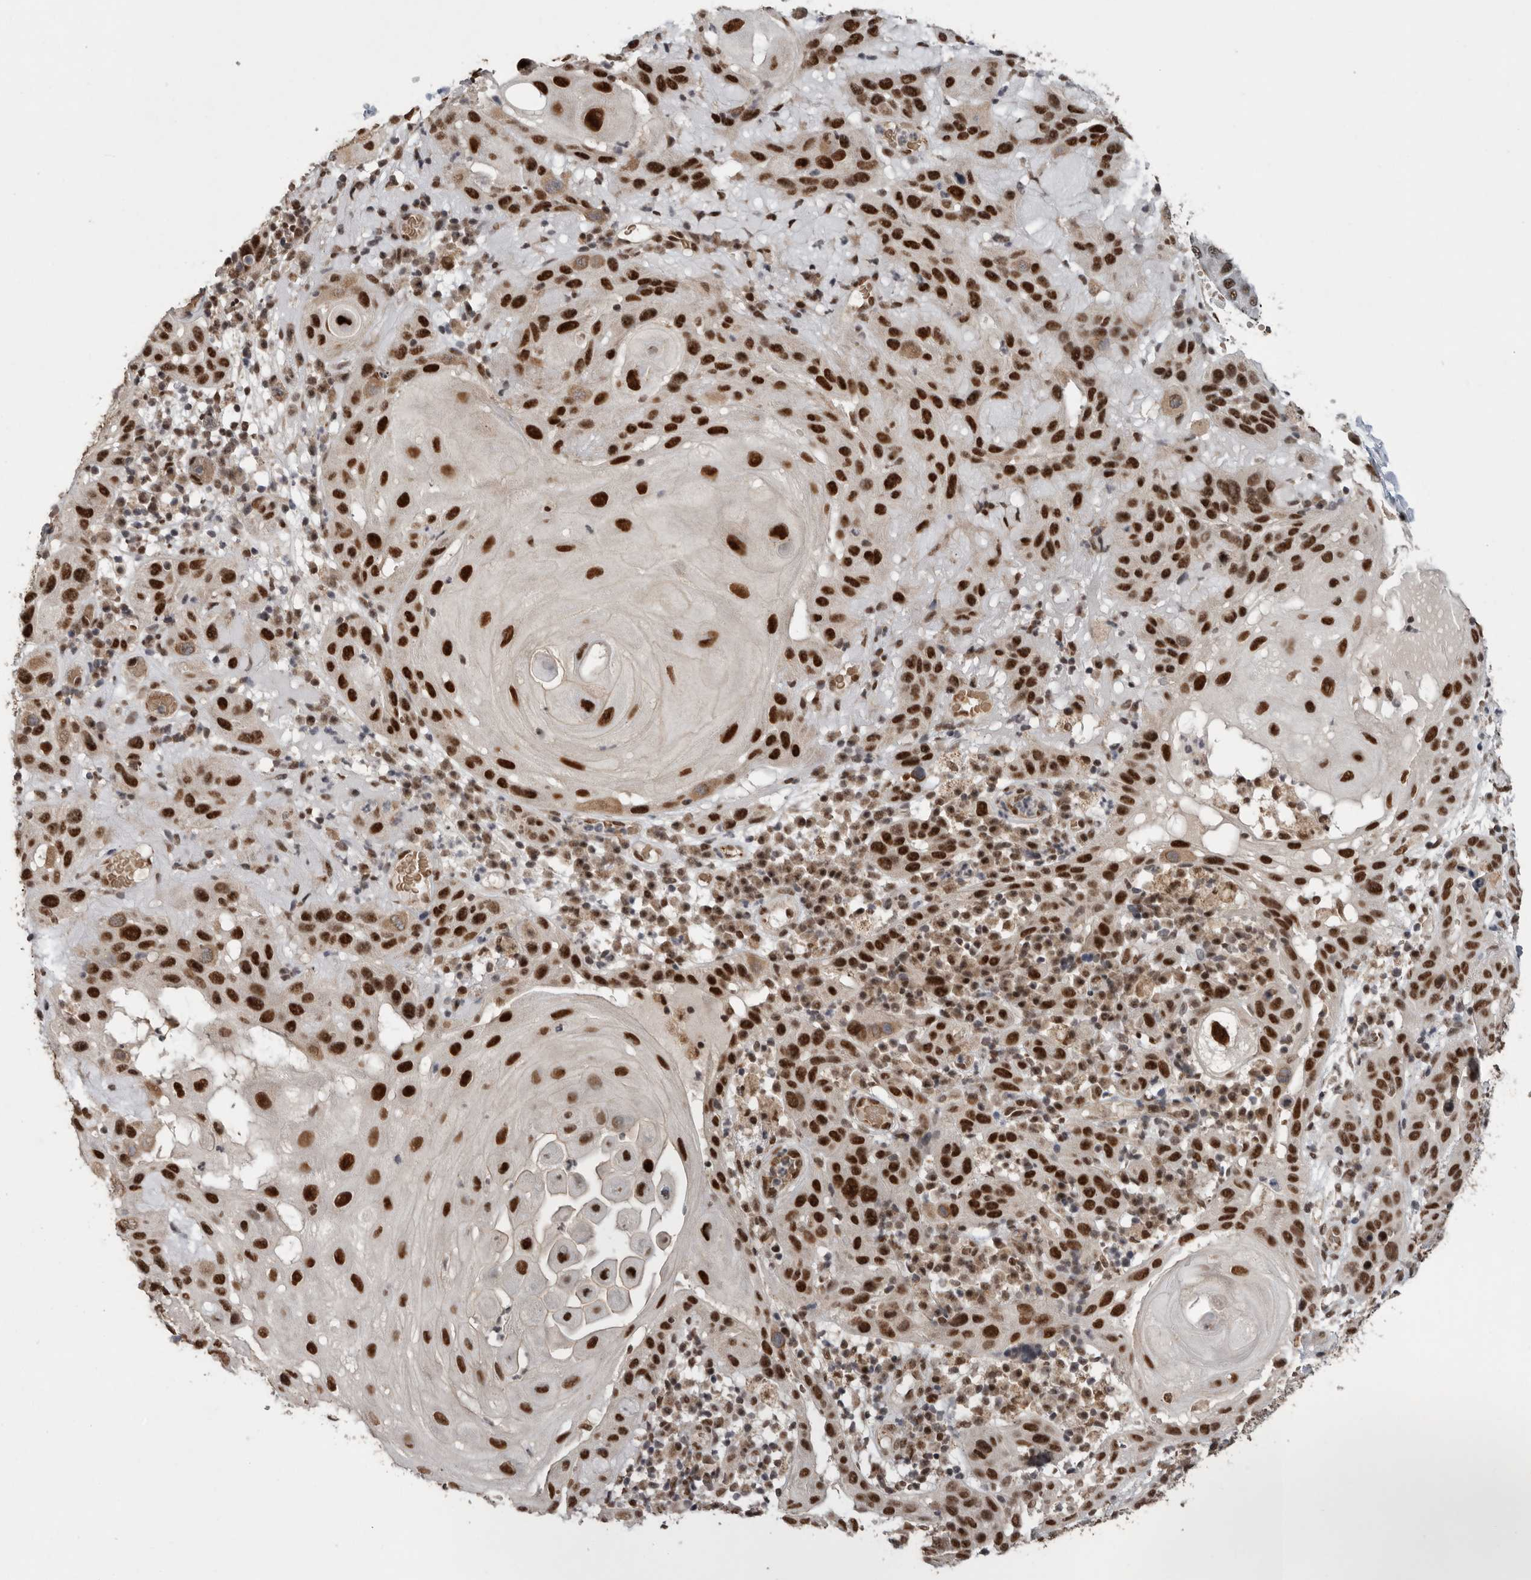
{"staining": {"intensity": "strong", "quantity": ">75%", "location": "nuclear"}, "tissue": "skin cancer", "cell_type": "Tumor cells", "image_type": "cancer", "snomed": [{"axis": "morphology", "description": "Normal tissue, NOS"}, {"axis": "morphology", "description": "Squamous cell carcinoma, NOS"}, {"axis": "topography", "description": "Skin"}], "caption": "Protein expression analysis of human skin cancer reveals strong nuclear positivity in approximately >75% of tumor cells.", "gene": "PPP1R10", "patient": {"sex": "female", "age": 96}}